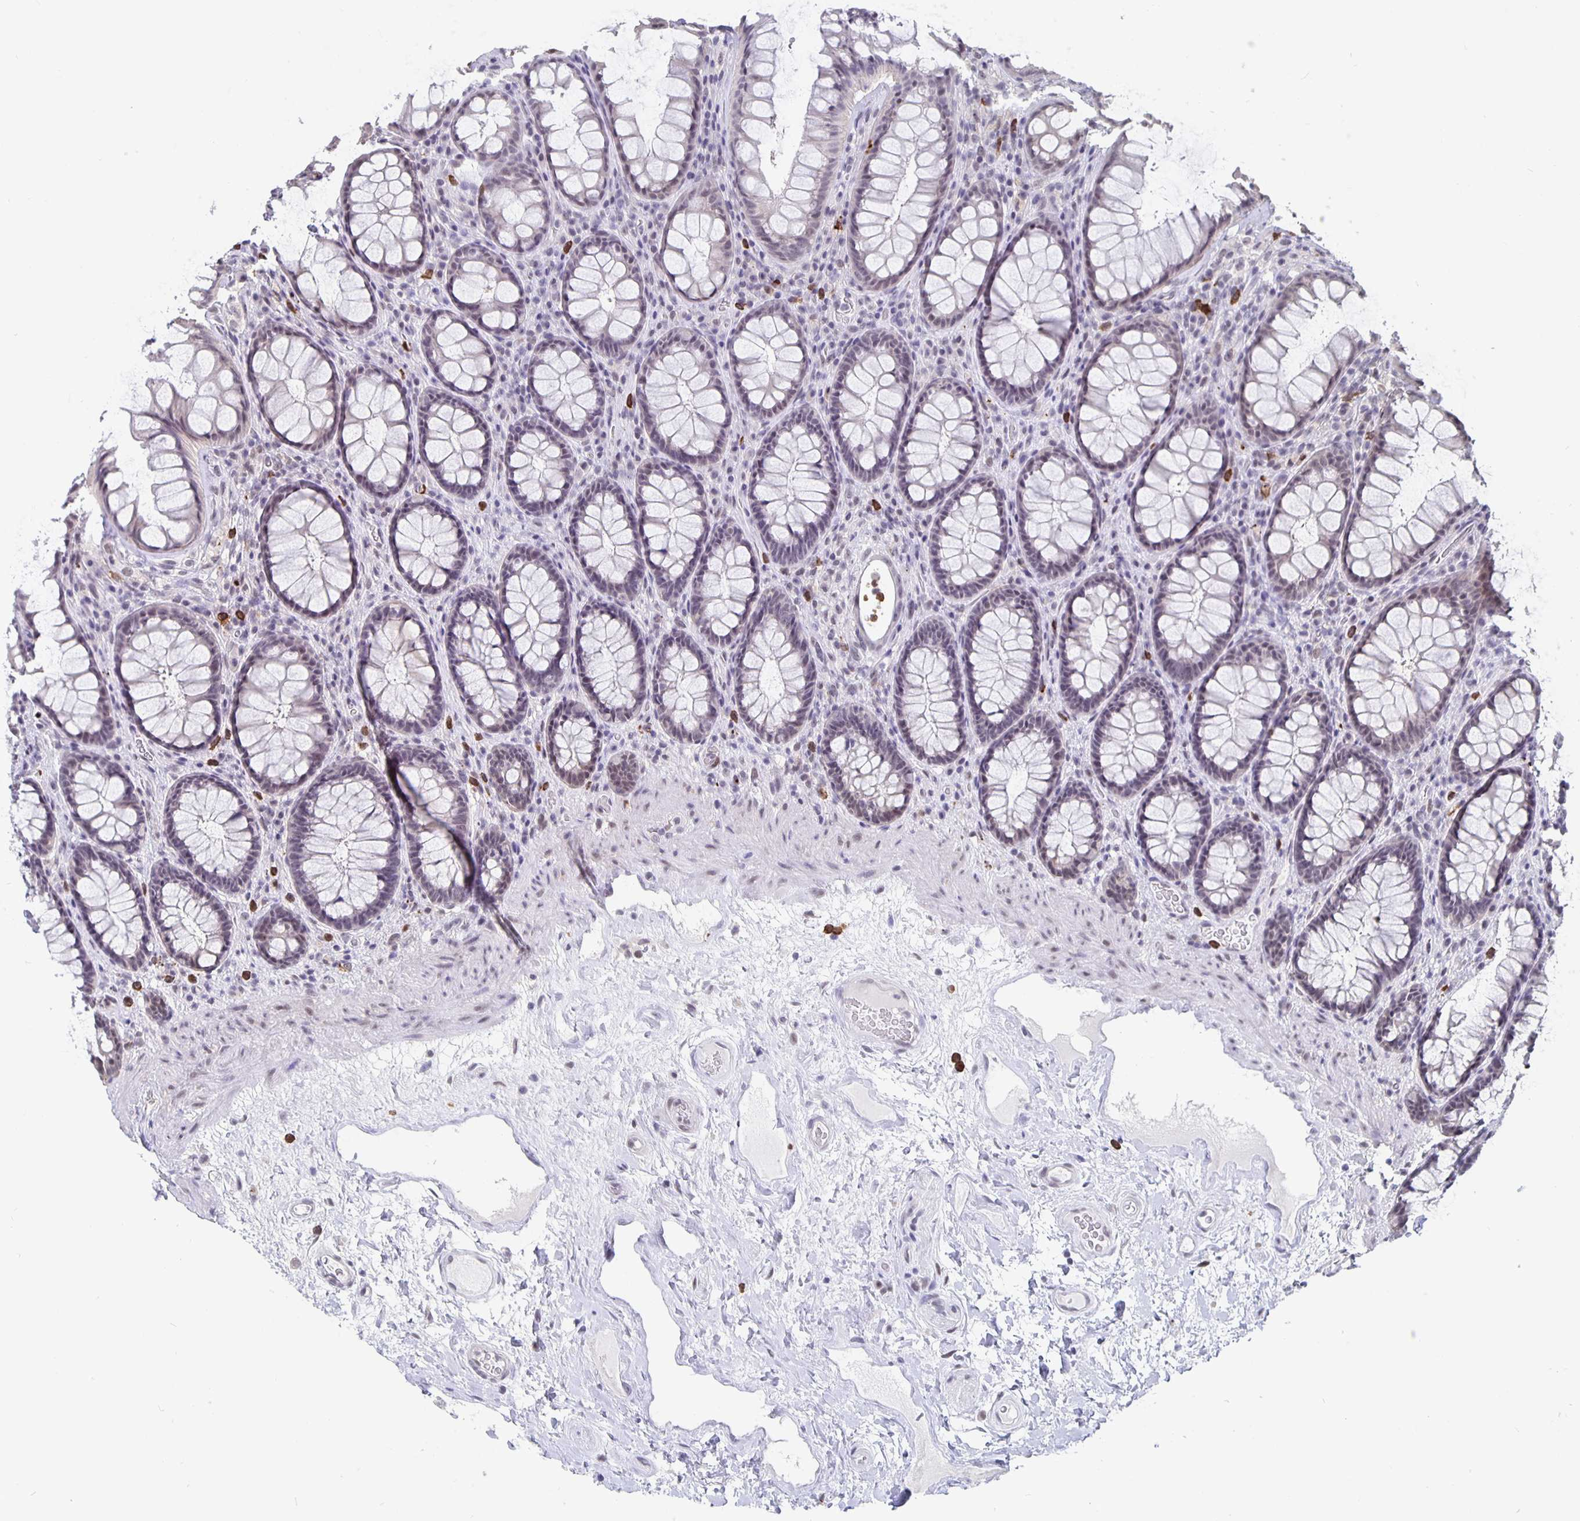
{"staining": {"intensity": "weak", "quantity": "<25%", "location": "nuclear"}, "tissue": "rectum", "cell_type": "Glandular cells", "image_type": "normal", "snomed": [{"axis": "morphology", "description": "Normal tissue, NOS"}, {"axis": "topography", "description": "Rectum"}], "caption": "There is no significant expression in glandular cells of rectum. (DAB (3,3'-diaminobenzidine) immunohistochemistry (IHC) visualized using brightfield microscopy, high magnification).", "gene": "ZNF691", "patient": {"sex": "male", "age": 72}}